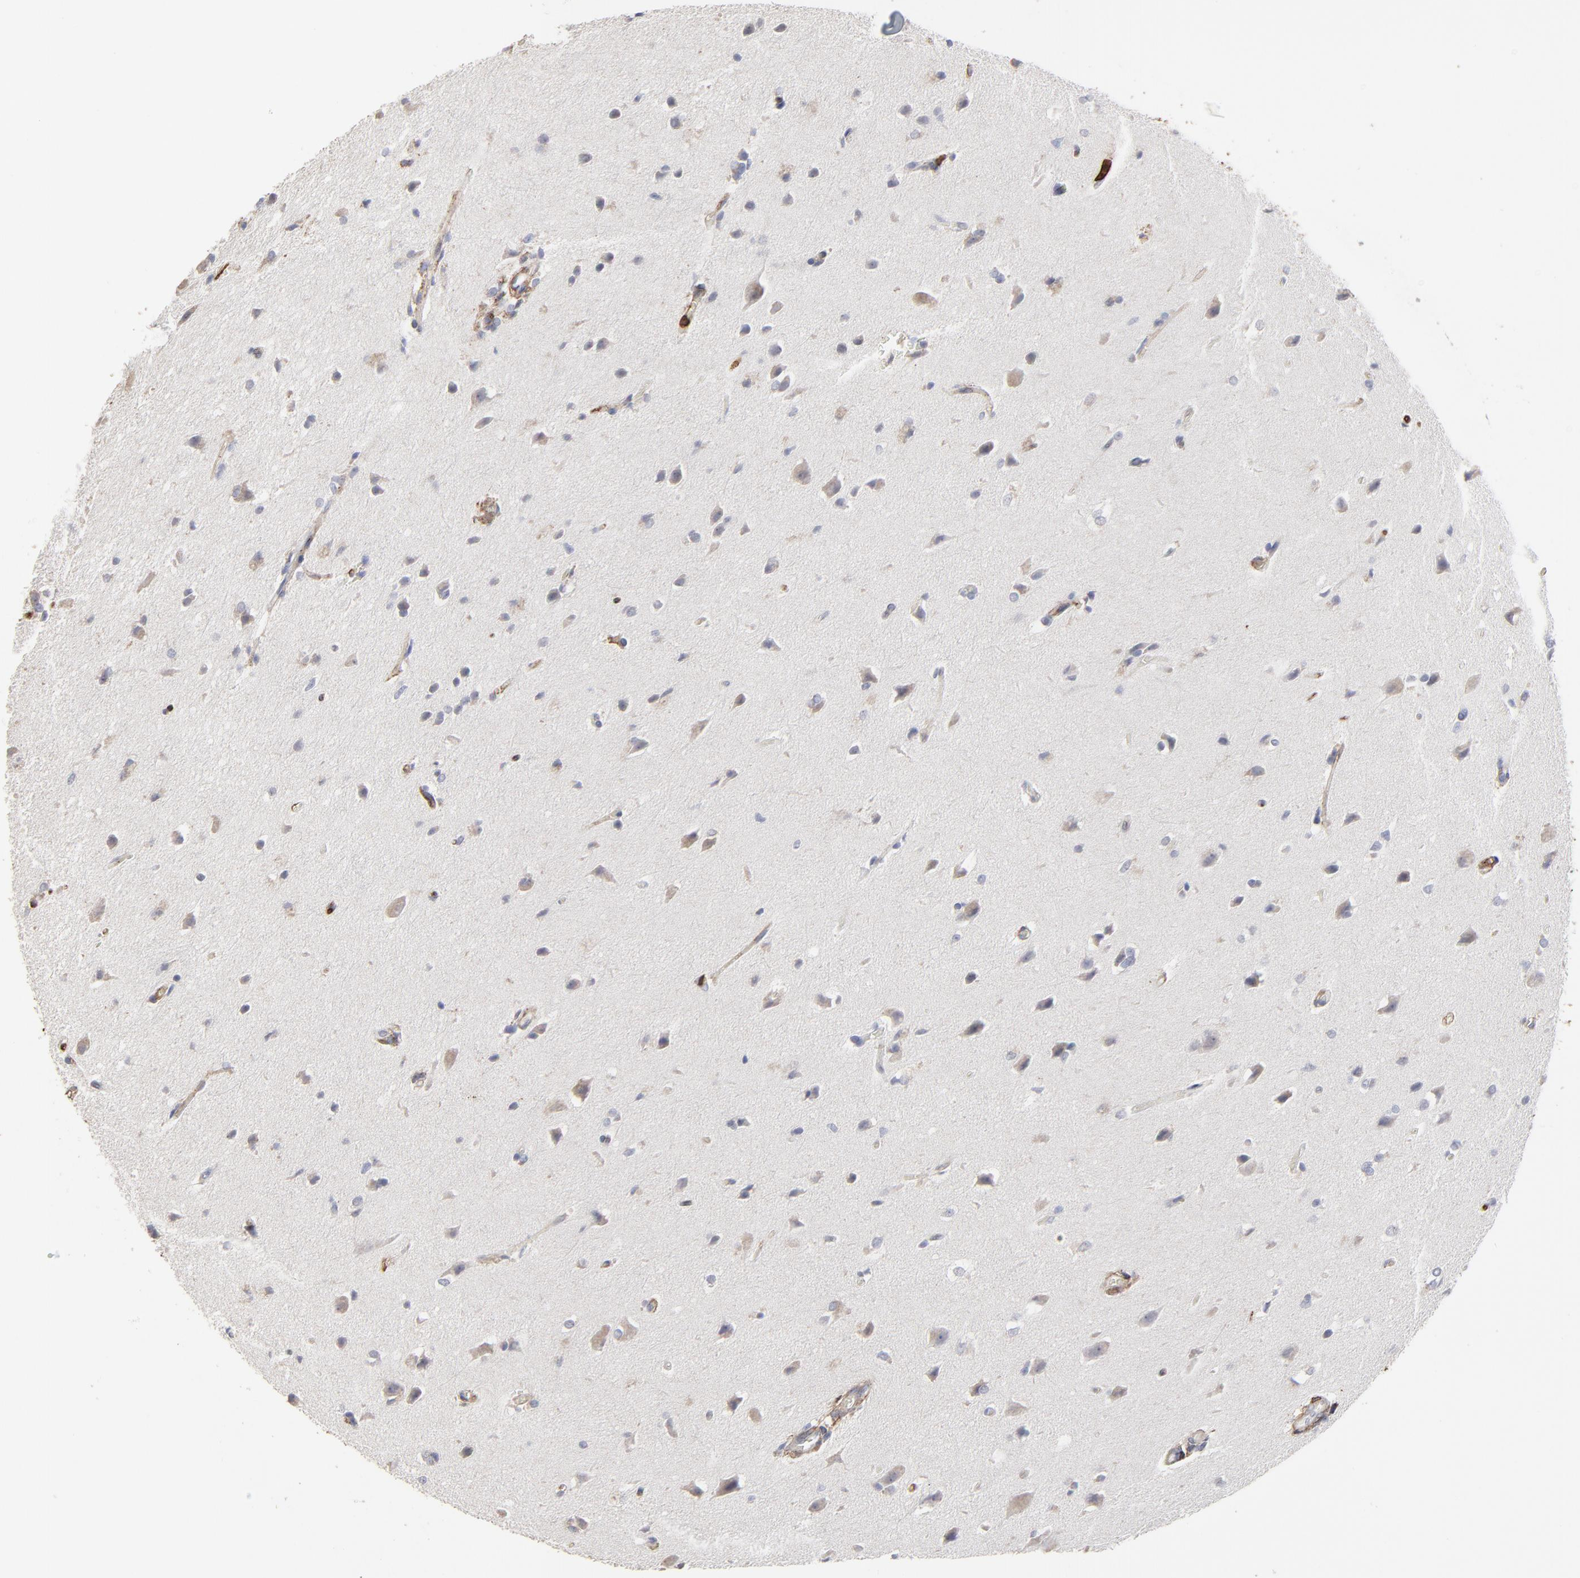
{"staining": {"intensity": "moderate", "quantity": "<25%", "location": "cytoplasmic/membranous"}, "tissue": "glioma", "cell_type": "Tumor cells", "image_type": "cancer", "snomed": [{"axis": "morphology", "description": "Glioma, malignant, High grade"}, {"axis": "topography", "description": "Brain"}], "caption": "Immunohistochemistry (DAB (3,3'-diaminobenzidine)) staining of human malignant glioma (high-grade) displays moderate cytoplasmic/membranous protein expression in approximately <25% of tumor cells.", "gene": "SLC6A14", "patient": {"sex": "male", "age": 68}}